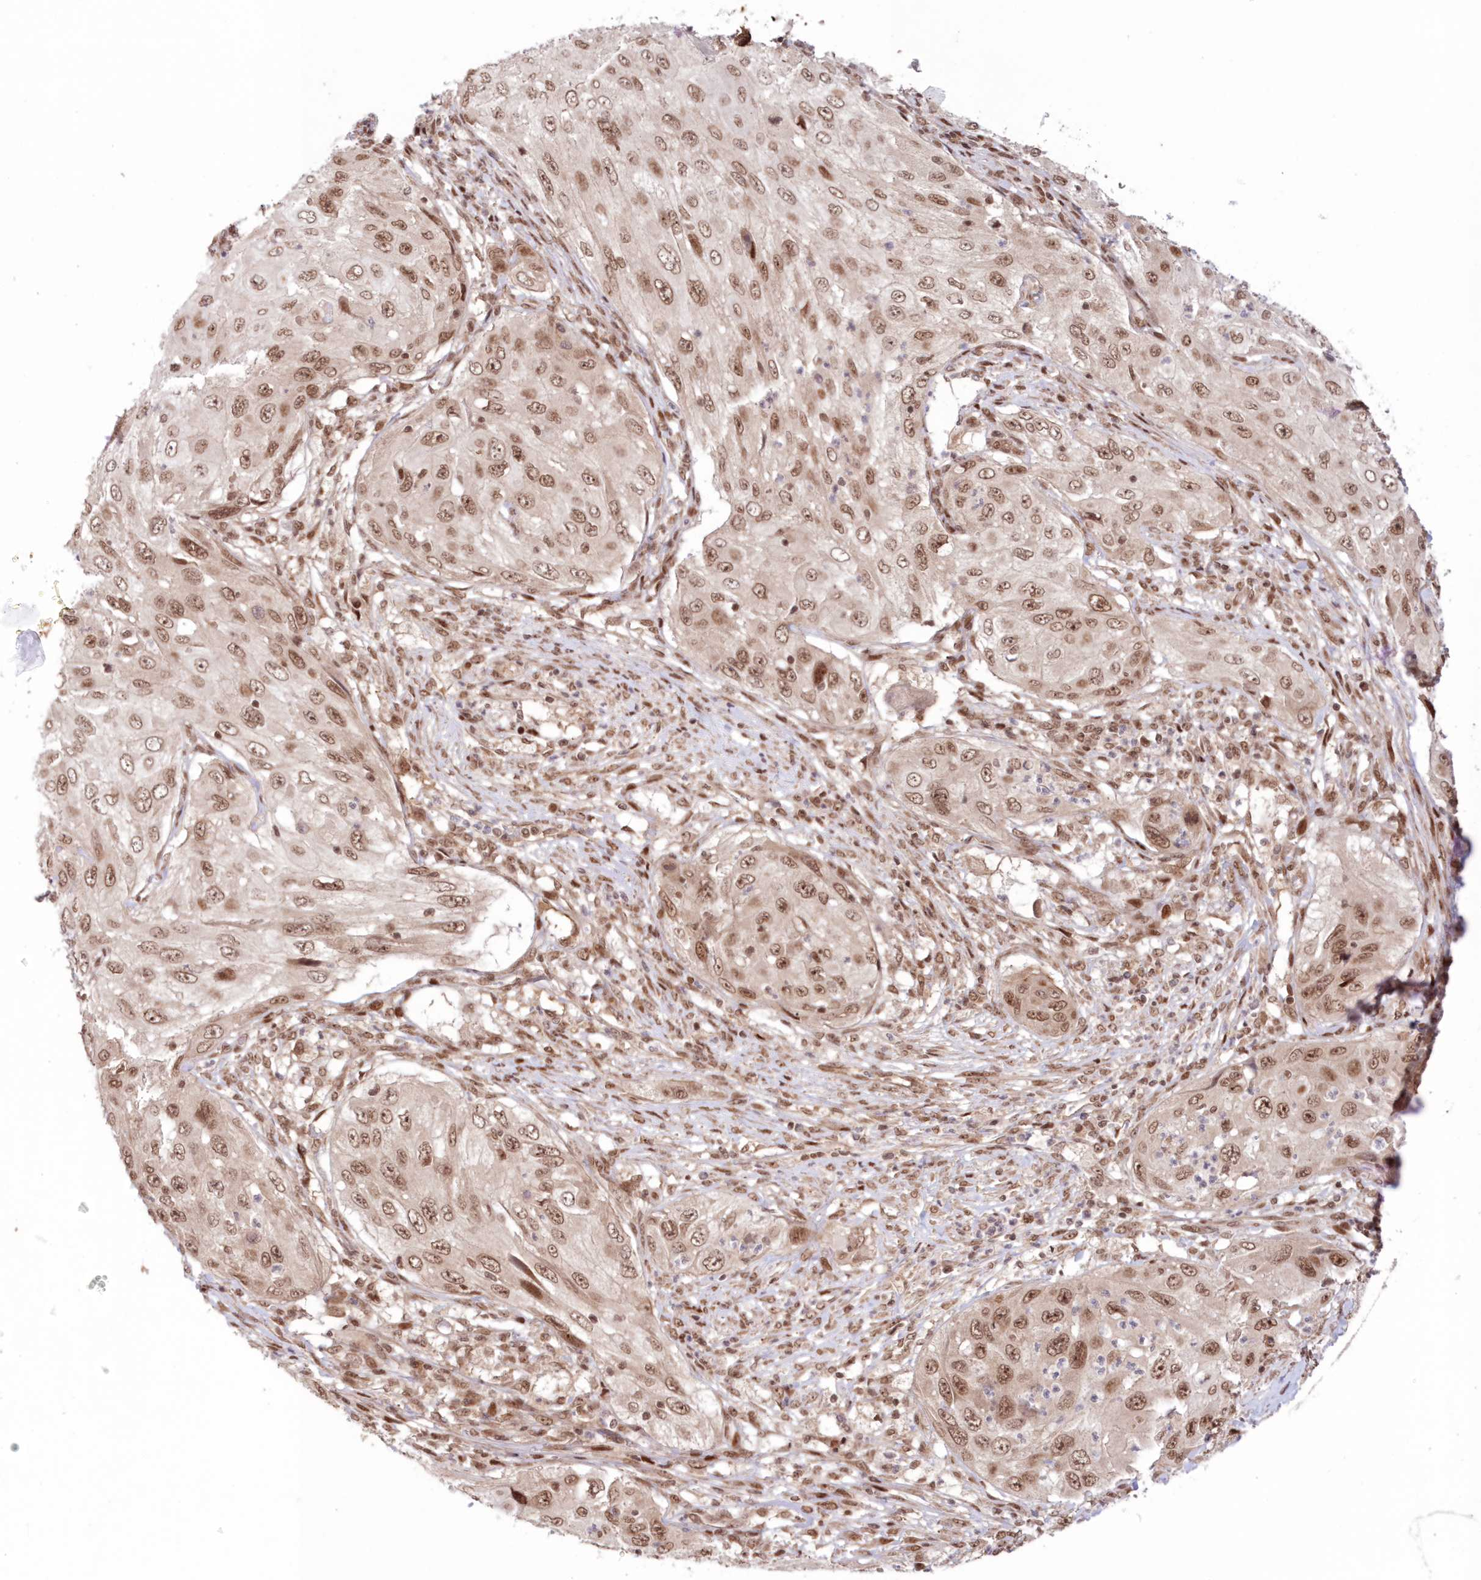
{"staining": {"intensity": "moderate", "quantity": ">75%", "location": "nuclear"}, "tissue": "cervical cancer", "cell_type": "Tumor cells", "image_type": "cancer", "snomed": [{"axis": "morphology", "description": "Squamous cell carcinoma, NOS"}, {"axis": "topography", "description": "Cervix"}], "caption": "DAB immunohistochemical staining of human squamous cell carcinoma (cervical) exhibits moderate nuclear protein expression in about >75% of tumor cells.", "gene": "NOA1", "patient": {"sex": "female", "age": 42}}